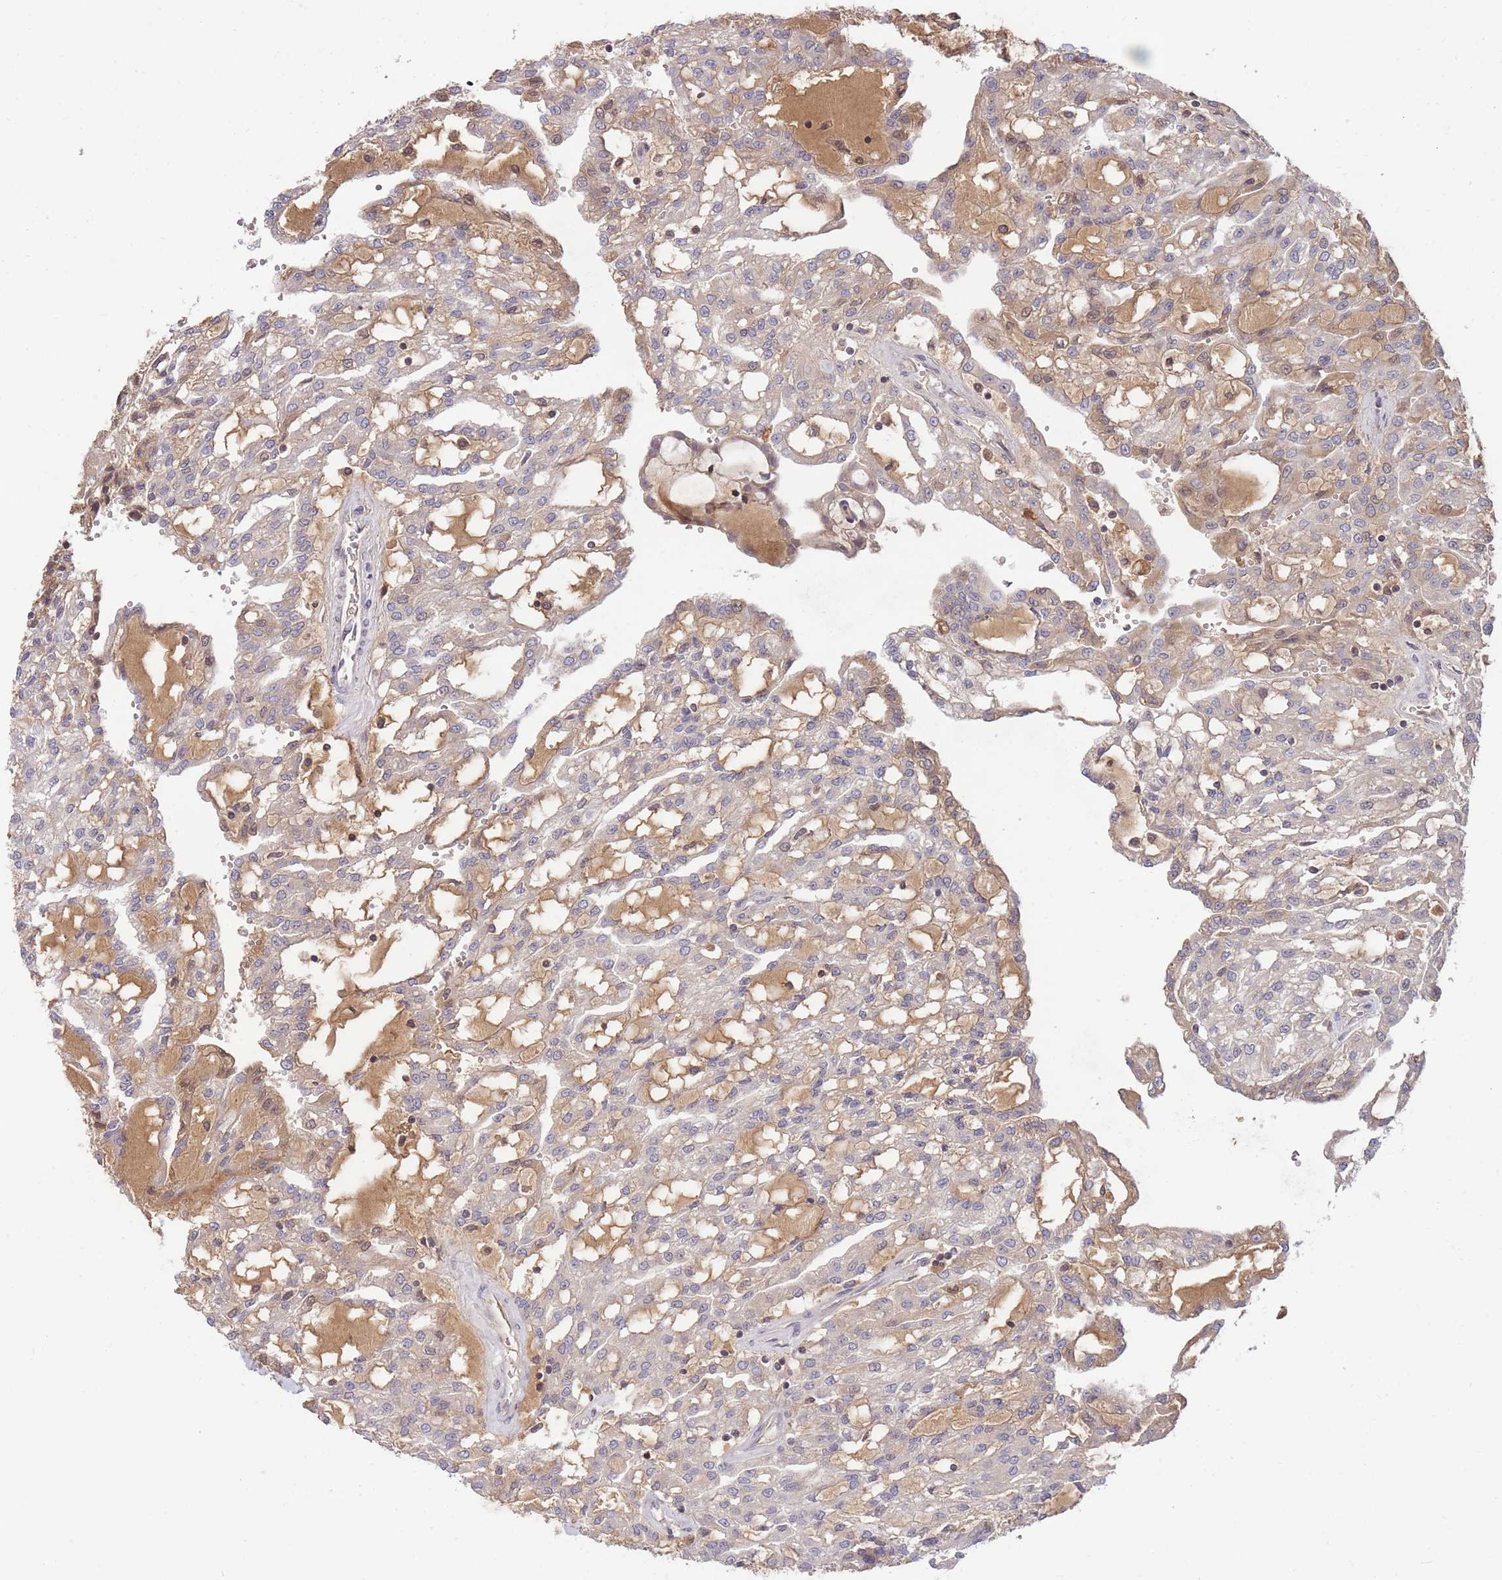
{"staining": {"intensity": "weak", "quantity": "25%-75%", "location": "cytoplasmic/membranous,nuclear"}, "tissue": "renal cancer", "cell_type": "Tumor cells", "image_type": "cancer", "snomed": [{"axis": "morphology", "description": "Adenocarcinoma, NOS"}, {"axis": "topography", "description": "Kidney"}], "caption": "Human renal adenocarcinoma stained for a protein (brown) demonstrates weak cytoplasmic/membranous and nuclear positive expression in approximately 25%-75% of tumor cells.", "gene": "RALGDS", "patient": {"sex": "male", "age": 63}}